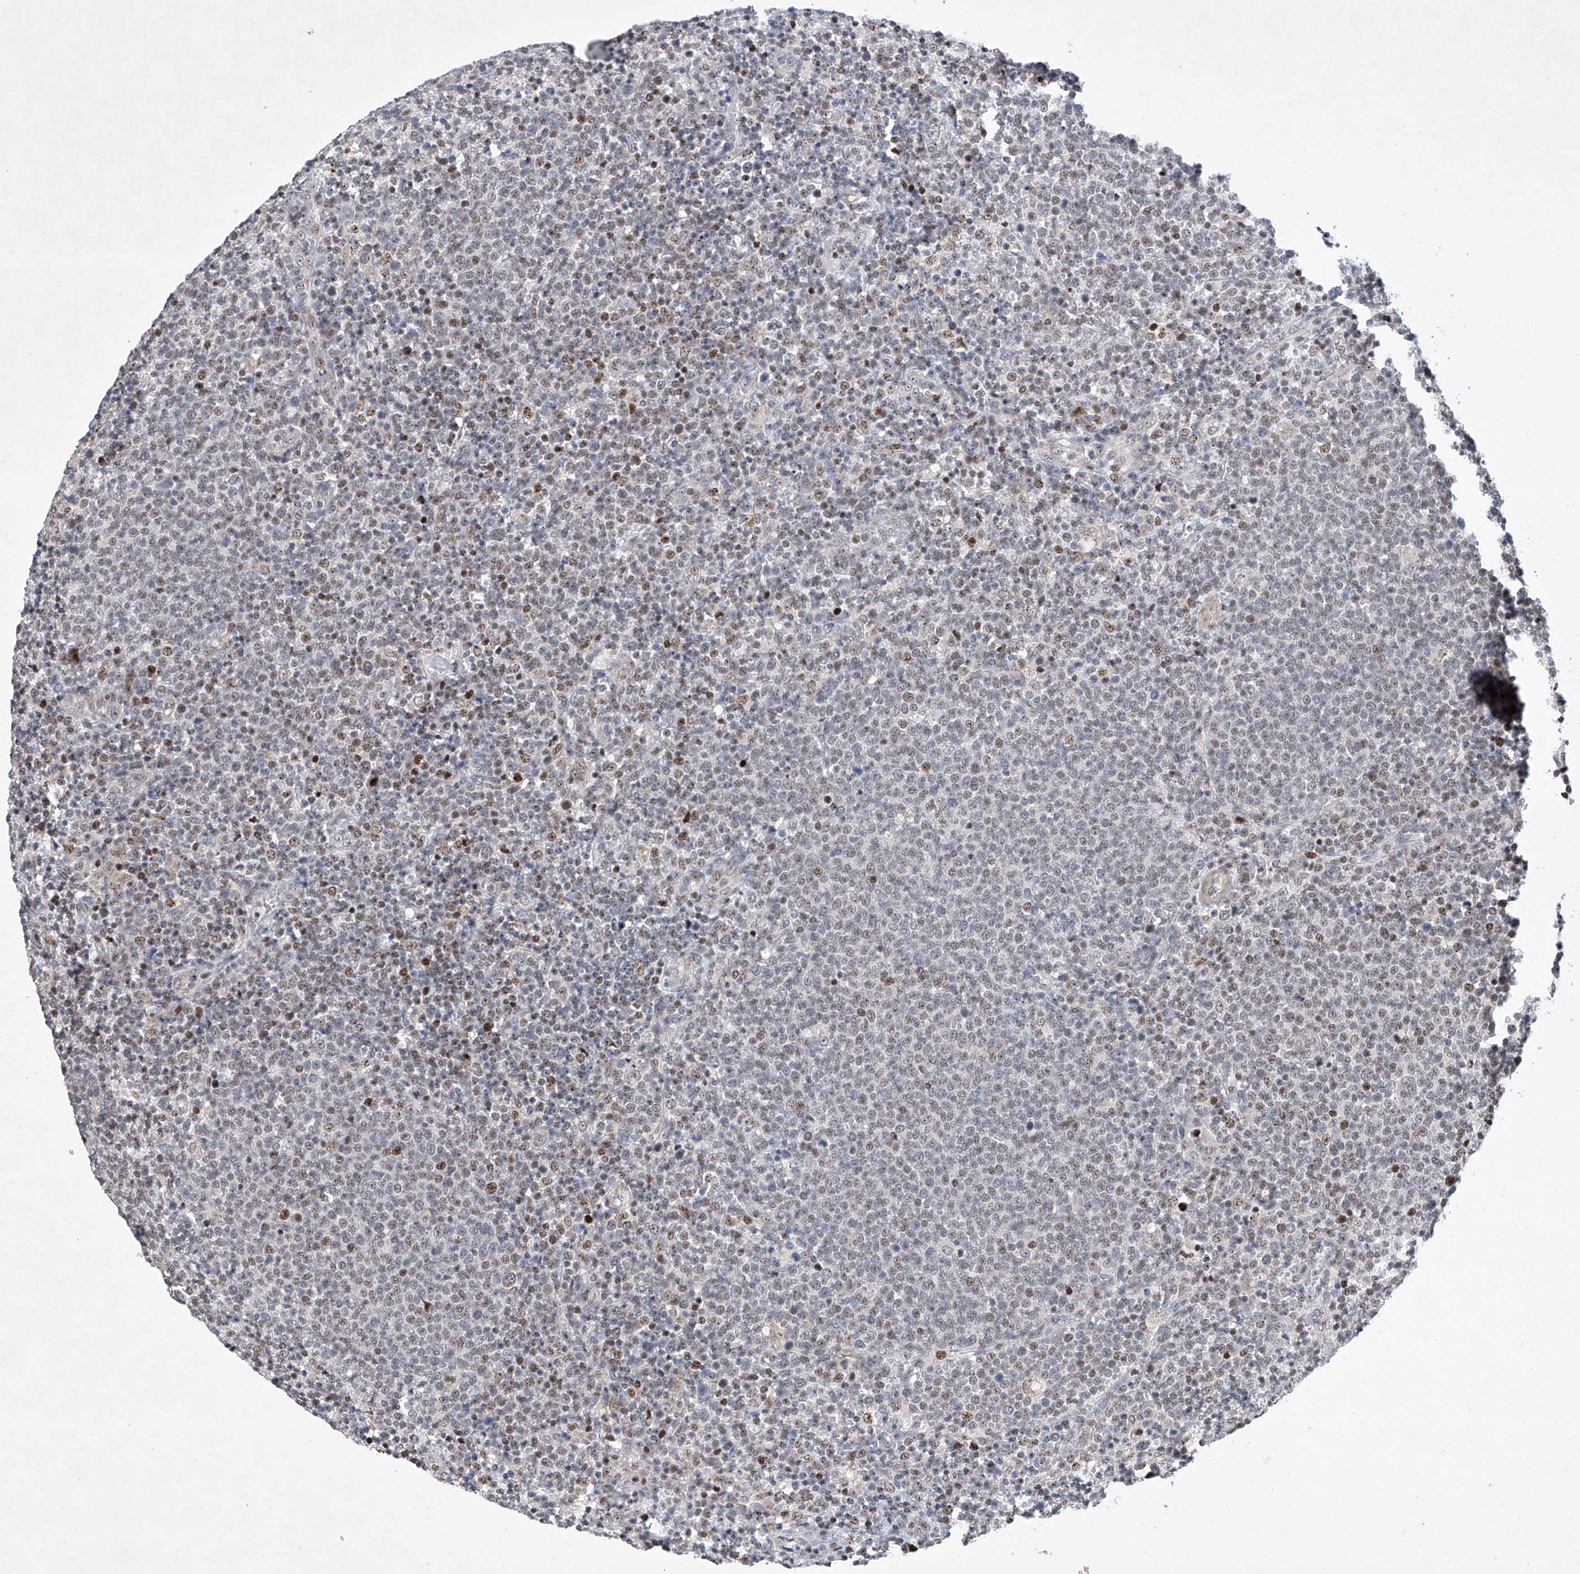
{"staining": {"intensity": "weak", "quantity": "25%-75%", "location": "nuclear"}, "tissue": "lymphoma", "cell_type": "Tumor cells", "image_type": "cancer", "snomed": [{"axis": "morphology", "description": "Malignant lymphoma, non-Hodgkin's type, High grade"}, {"axis": "topography", "description": "Lymph node"}], "caption": "Immunohistochemistry (IHC) of high-grade malignant lymphoma, non-Hodgkin's type demonstrates low levels of weak nuclear staining in approximately 25%-75% of tumor cells. Nuclei are stained in blue.", "gene": "AFG1L", "patient": {"sex": "male", "age": 61}}